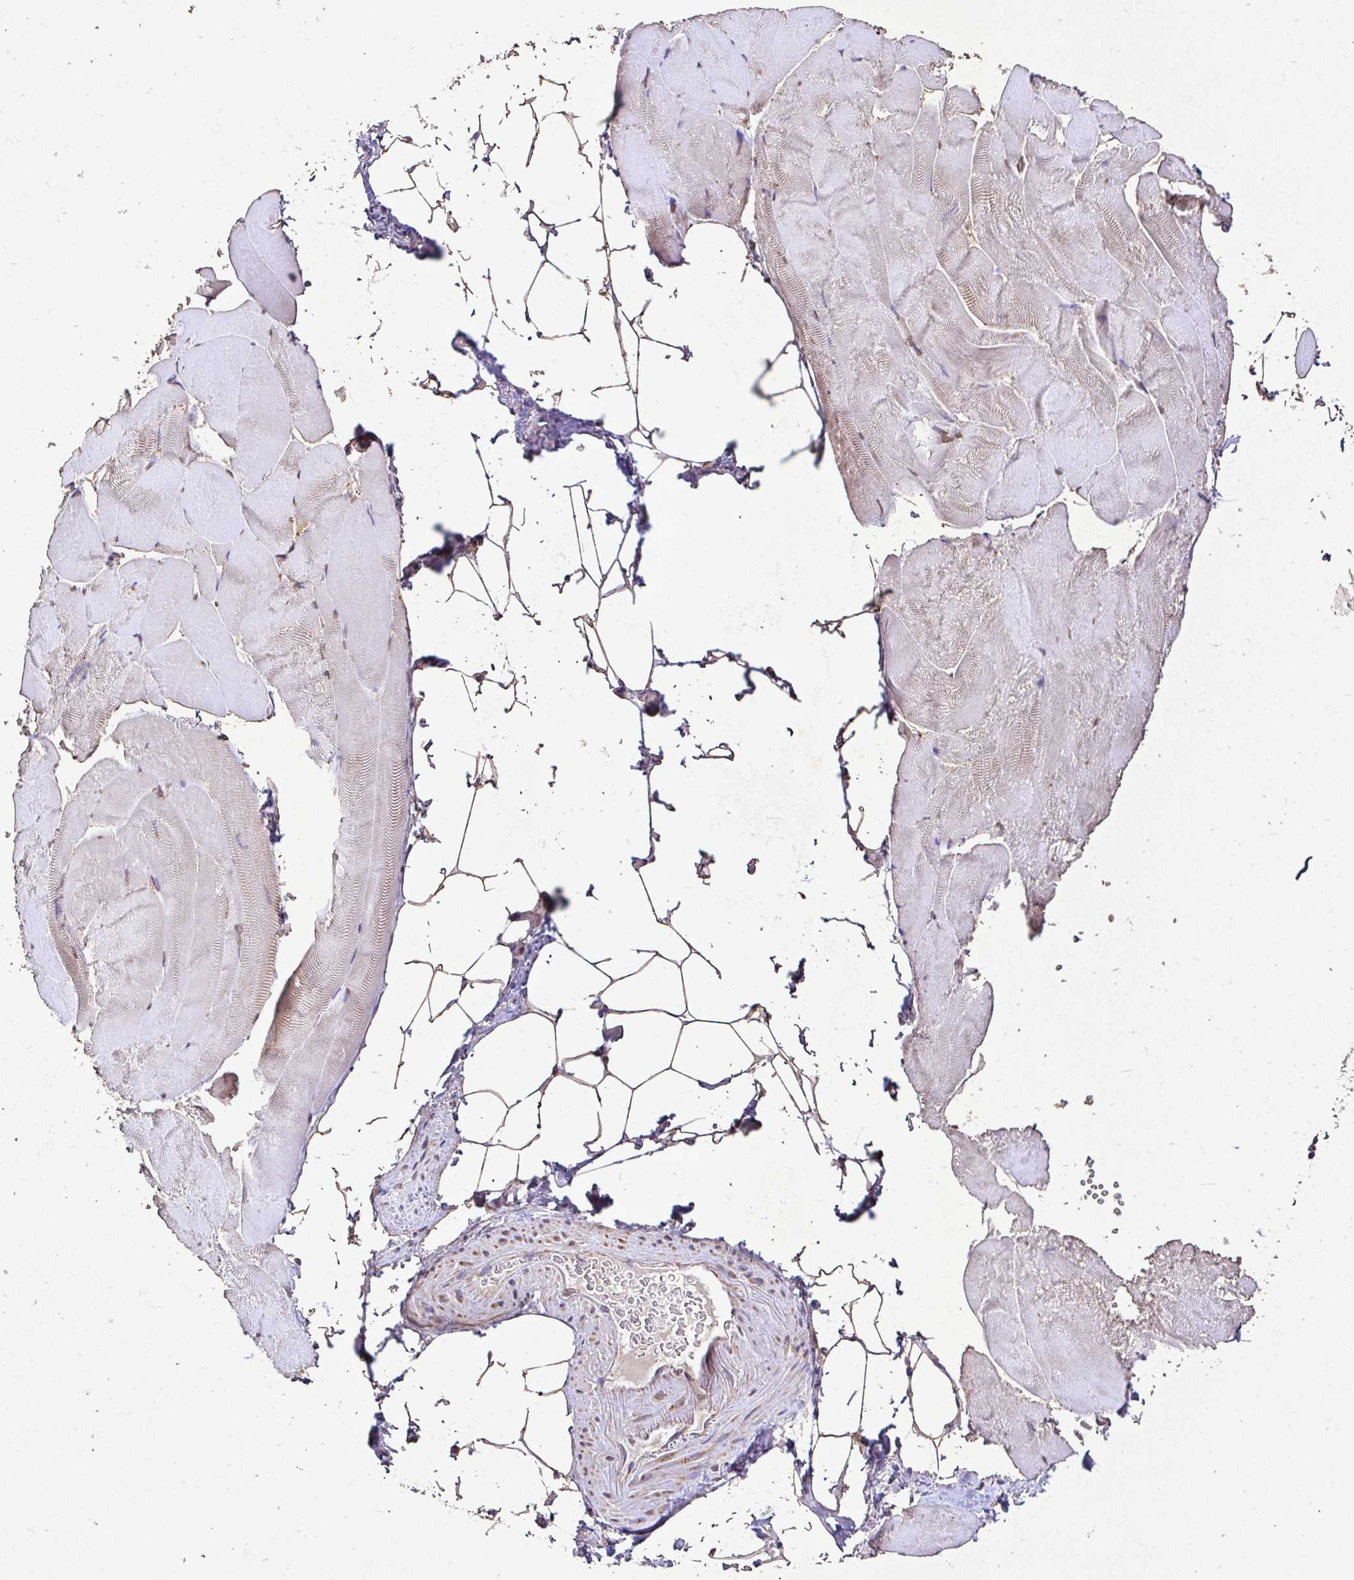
{"staining": {"intensity": "weak", "quantity": "25%-75%", "location": "cytoplasmic/membranous"}, "tissue": "skeletal muscle", "cell_type": "Myocytes", "image_type": "normal", "snomed": [{"axis": "morphology", "description": "Normal tissue, NOS"}, {"axis": "topography", "description": "Skeletal muscle"}], "caption": "Skeletal muscle stained for a protein (brown) demonstrates weak cytoplasmic/membranous positive staining in approximately 25%-75% of myocytes.", "gene": "AGK", "patient": {"sex": "female", "age": 64}}